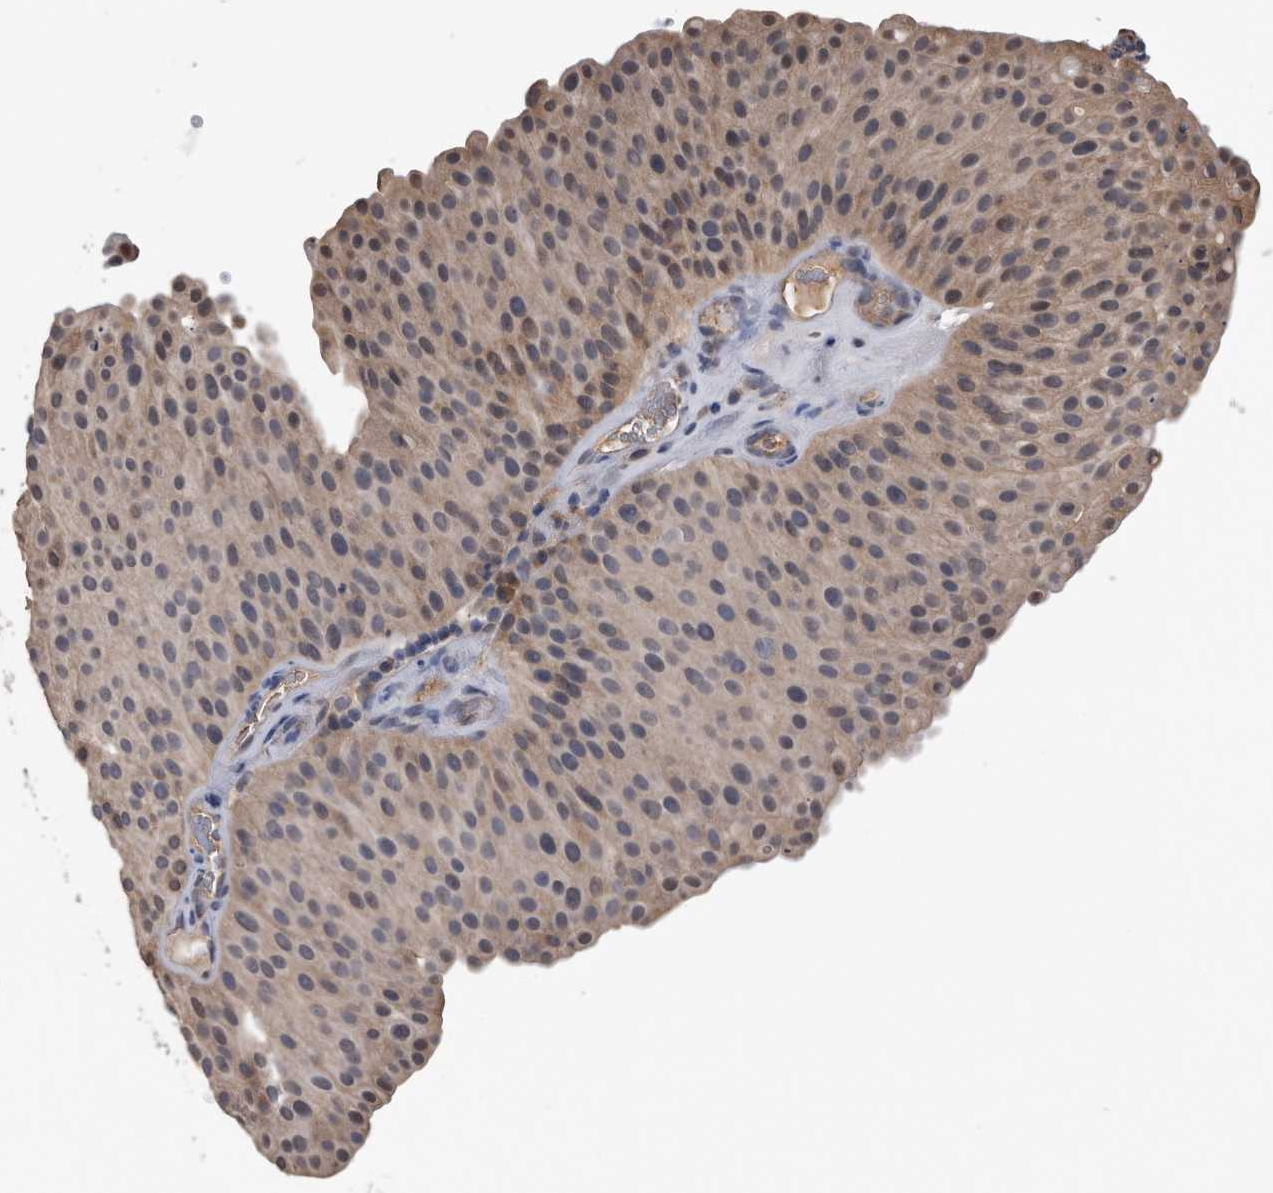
{"staining": {"intensity": "weak", "quantity": ">75%", "location": "cytoplasmic/membranous"}, "tissue": "urothelial cancer", "cell_type": "Tumor cells", "image_type": "cancer", "snomed": [{"axis": "morphology", "description": "Urothelial carcinoma, Low grade"}, {"axis": "topography", "description": "Smooth muscle"}, {"axis": "topography", "description": "Urinary bladder"}], "caption": "Urothelial carcinoma (low-grade) stained with IHC displays weak cytoplasmic/membranous positivity in about >75% of tumor cells.", "gene": "PDXK", "patient": {"sex": "male", "age": 60}}